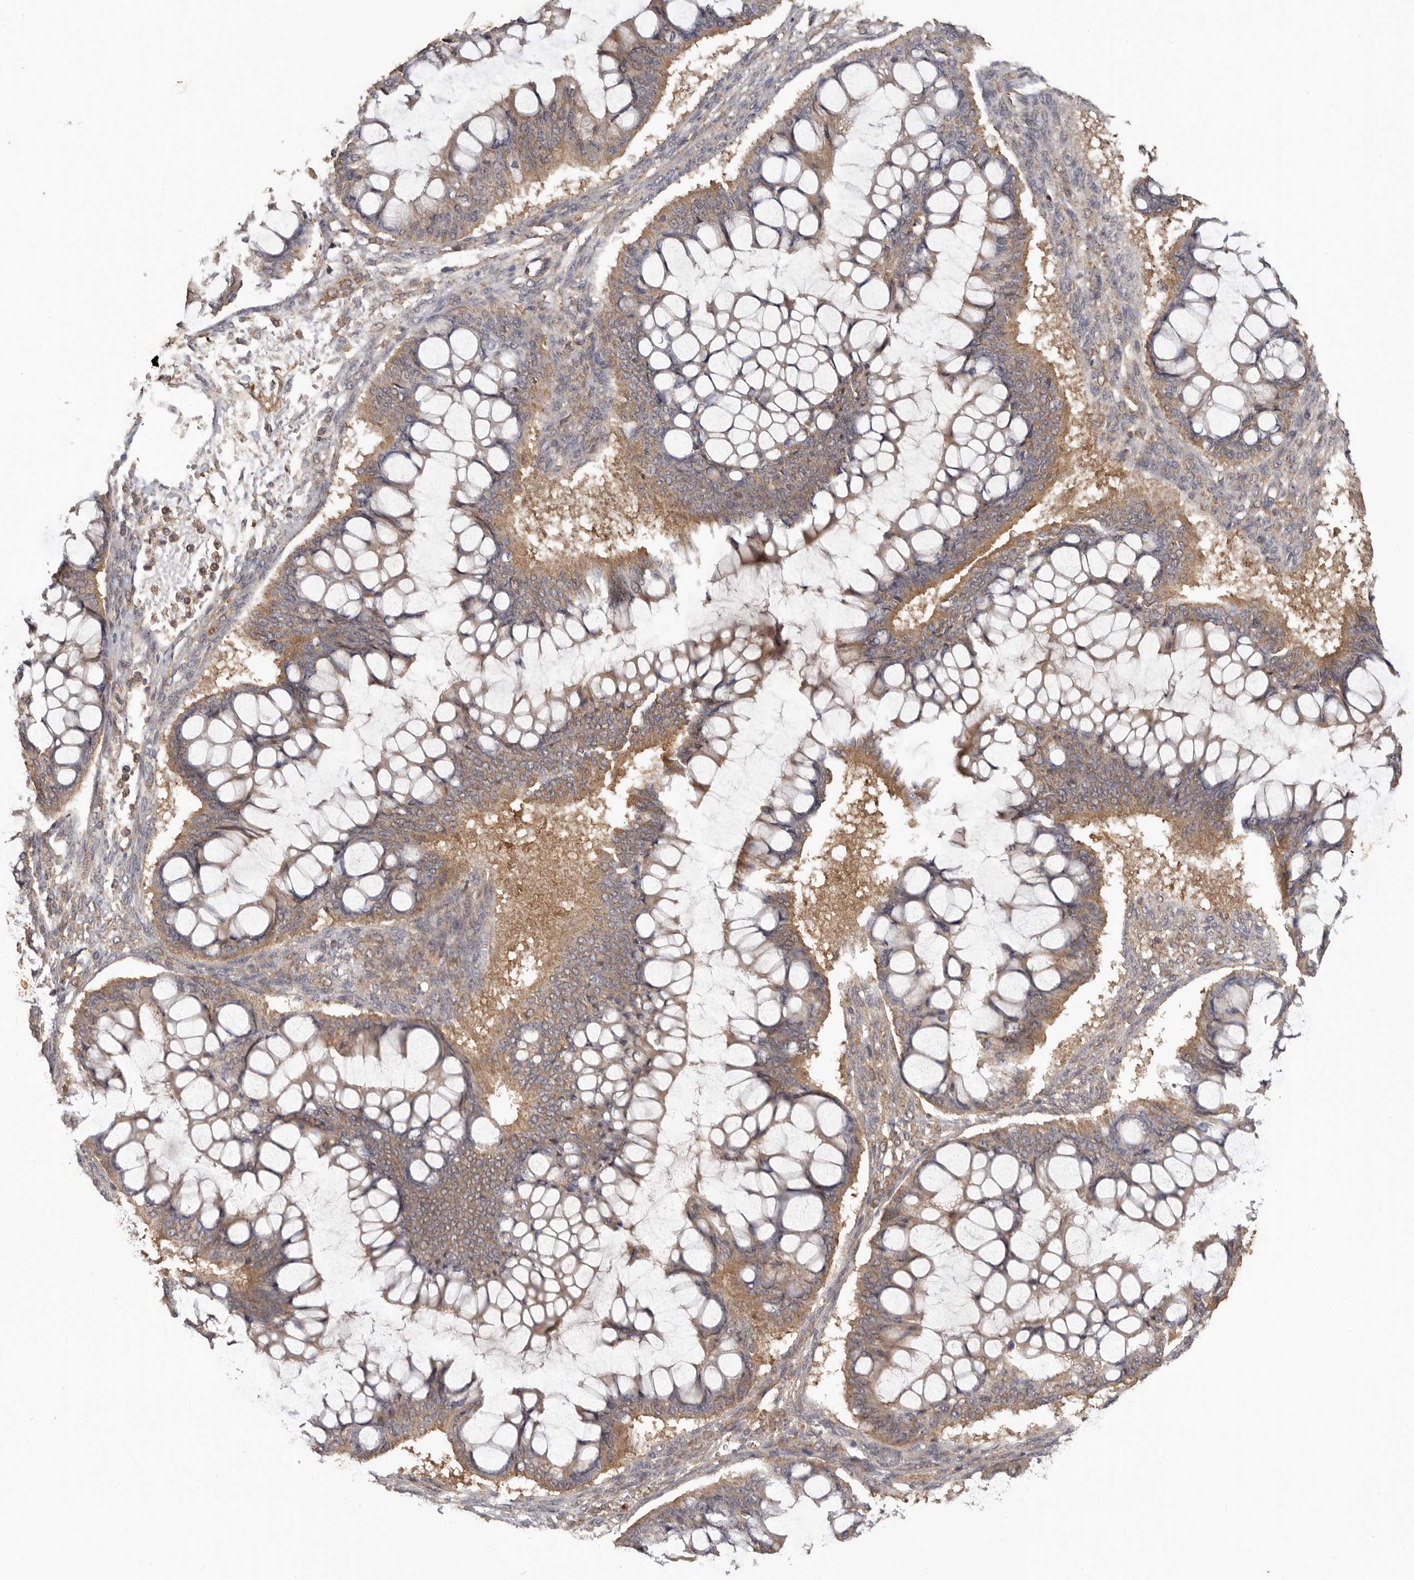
{"staining": {"intensity": "moderate", "quantity": ">75%", "location": "cytoplasmic/membranous"}, "tissue": "ovarian cancer", "cell_type": "Tumor cells", "image_type": "cancer", "snomed": [{"axis": "morphology", "description": "Cystadenocarcinoma, mucinous, NOS"}, {"axis": "topography", "description": "Ovary"}], "caption": "IHC (DAB) staining of ovarian cancer shows moderate cytoplasmic/membranous protein positivity in about >75% of tumor cells.", "gene": "RWDD1", "patient": {"sex": "female", "age": 73}}